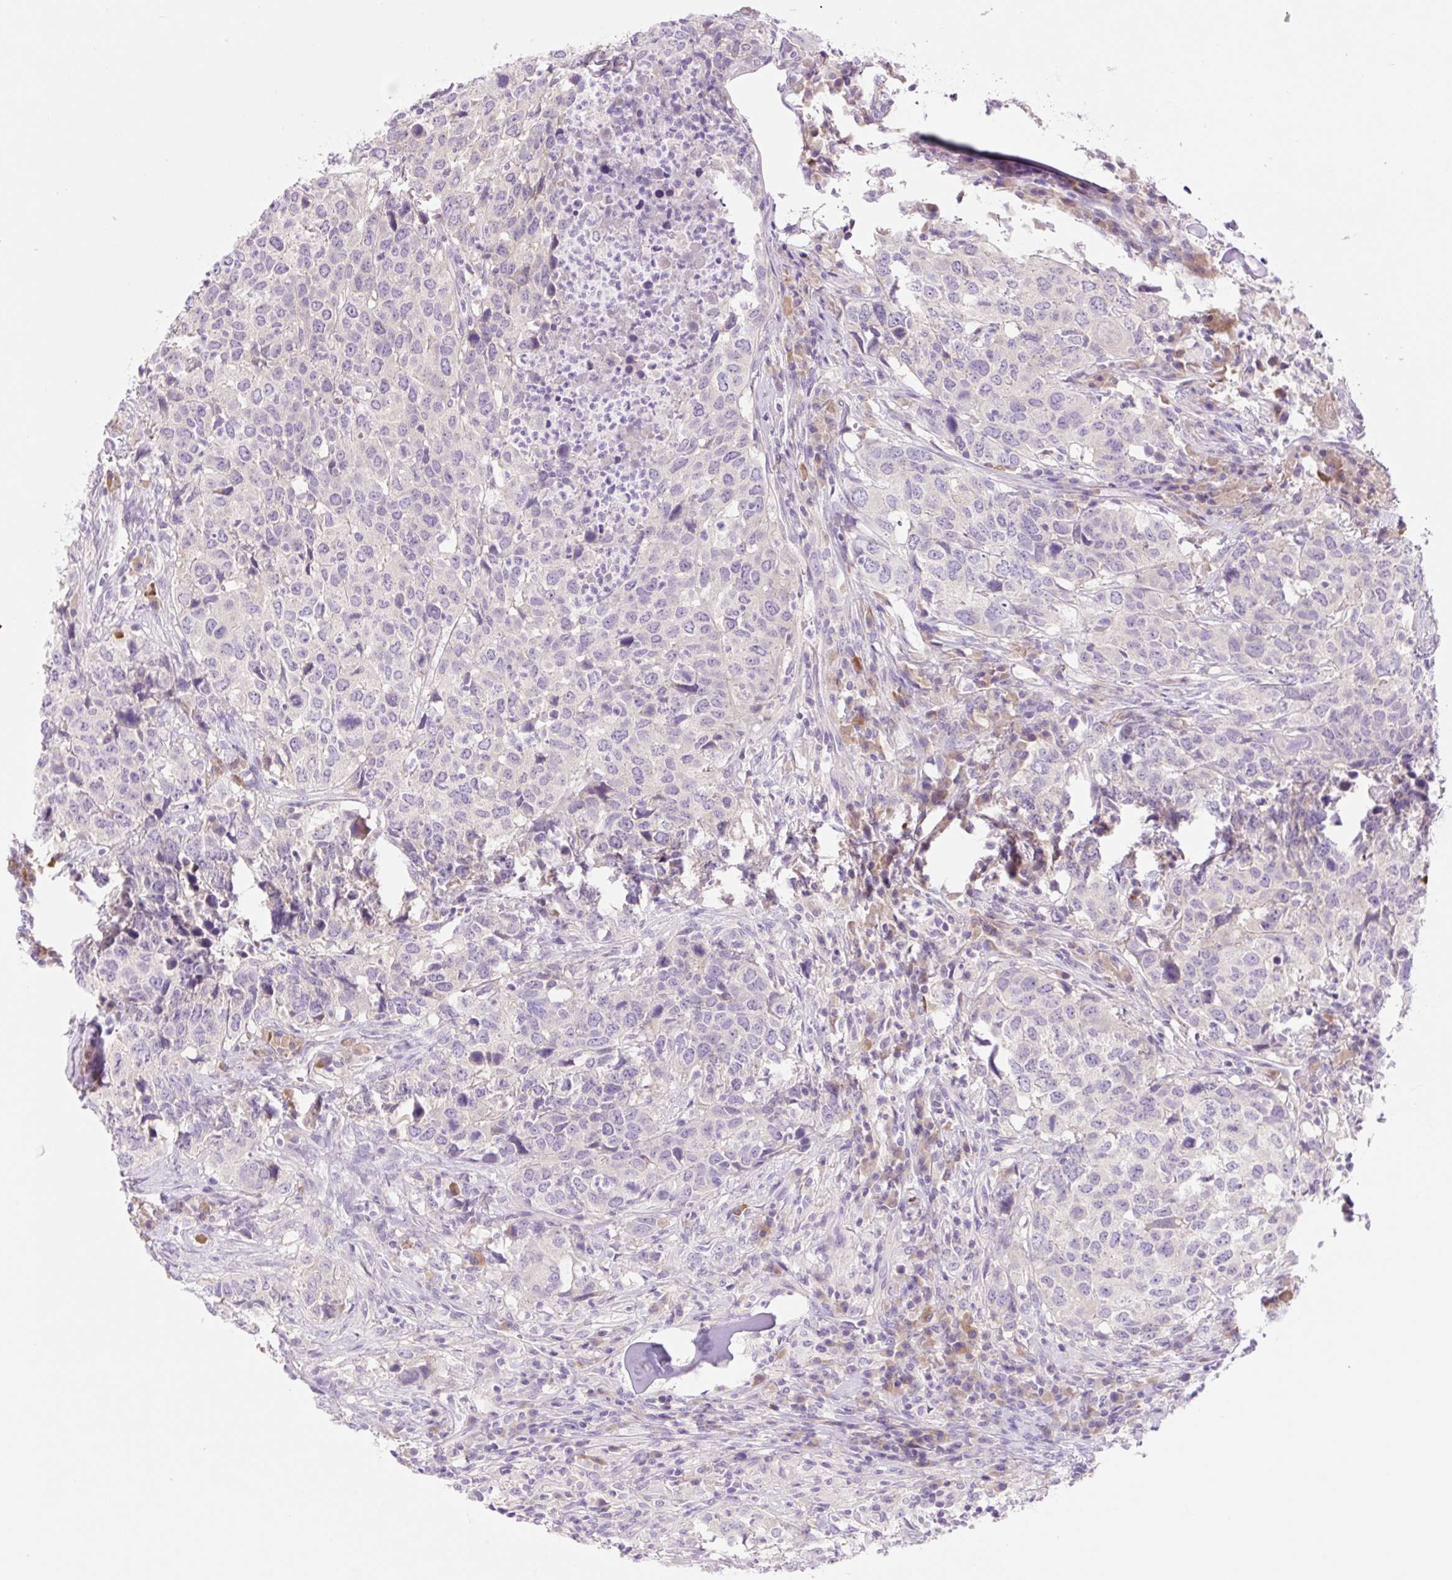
{"staining": {"intensity": "negative", "quantity": "none", "location": "none"}, "tissue": "head and neck cancer", "cell_type": "Tumor cells", "image_type": "cancer", "snomed": [{"axis": "morphology", "description": "Normal tissue, NOS"}, {"axis": "morphology", "description": "Squamous cell carcinoma, NOS"}, {"axis": "topography", "description": "Skeletal muscle"}, {"axis": "topography", "description": "Vascular tissue"}, {"axis": "topography", "description": "Peripheral nerve tissue"}, {"axis": "topography", "description": "Head-Neck"}], "caption": "The histopathology image exhibits no significant expression in tumor cells of head and neck cancer.", "gene": "CELF6", "patient": {"sex": "male", "age": 66}}